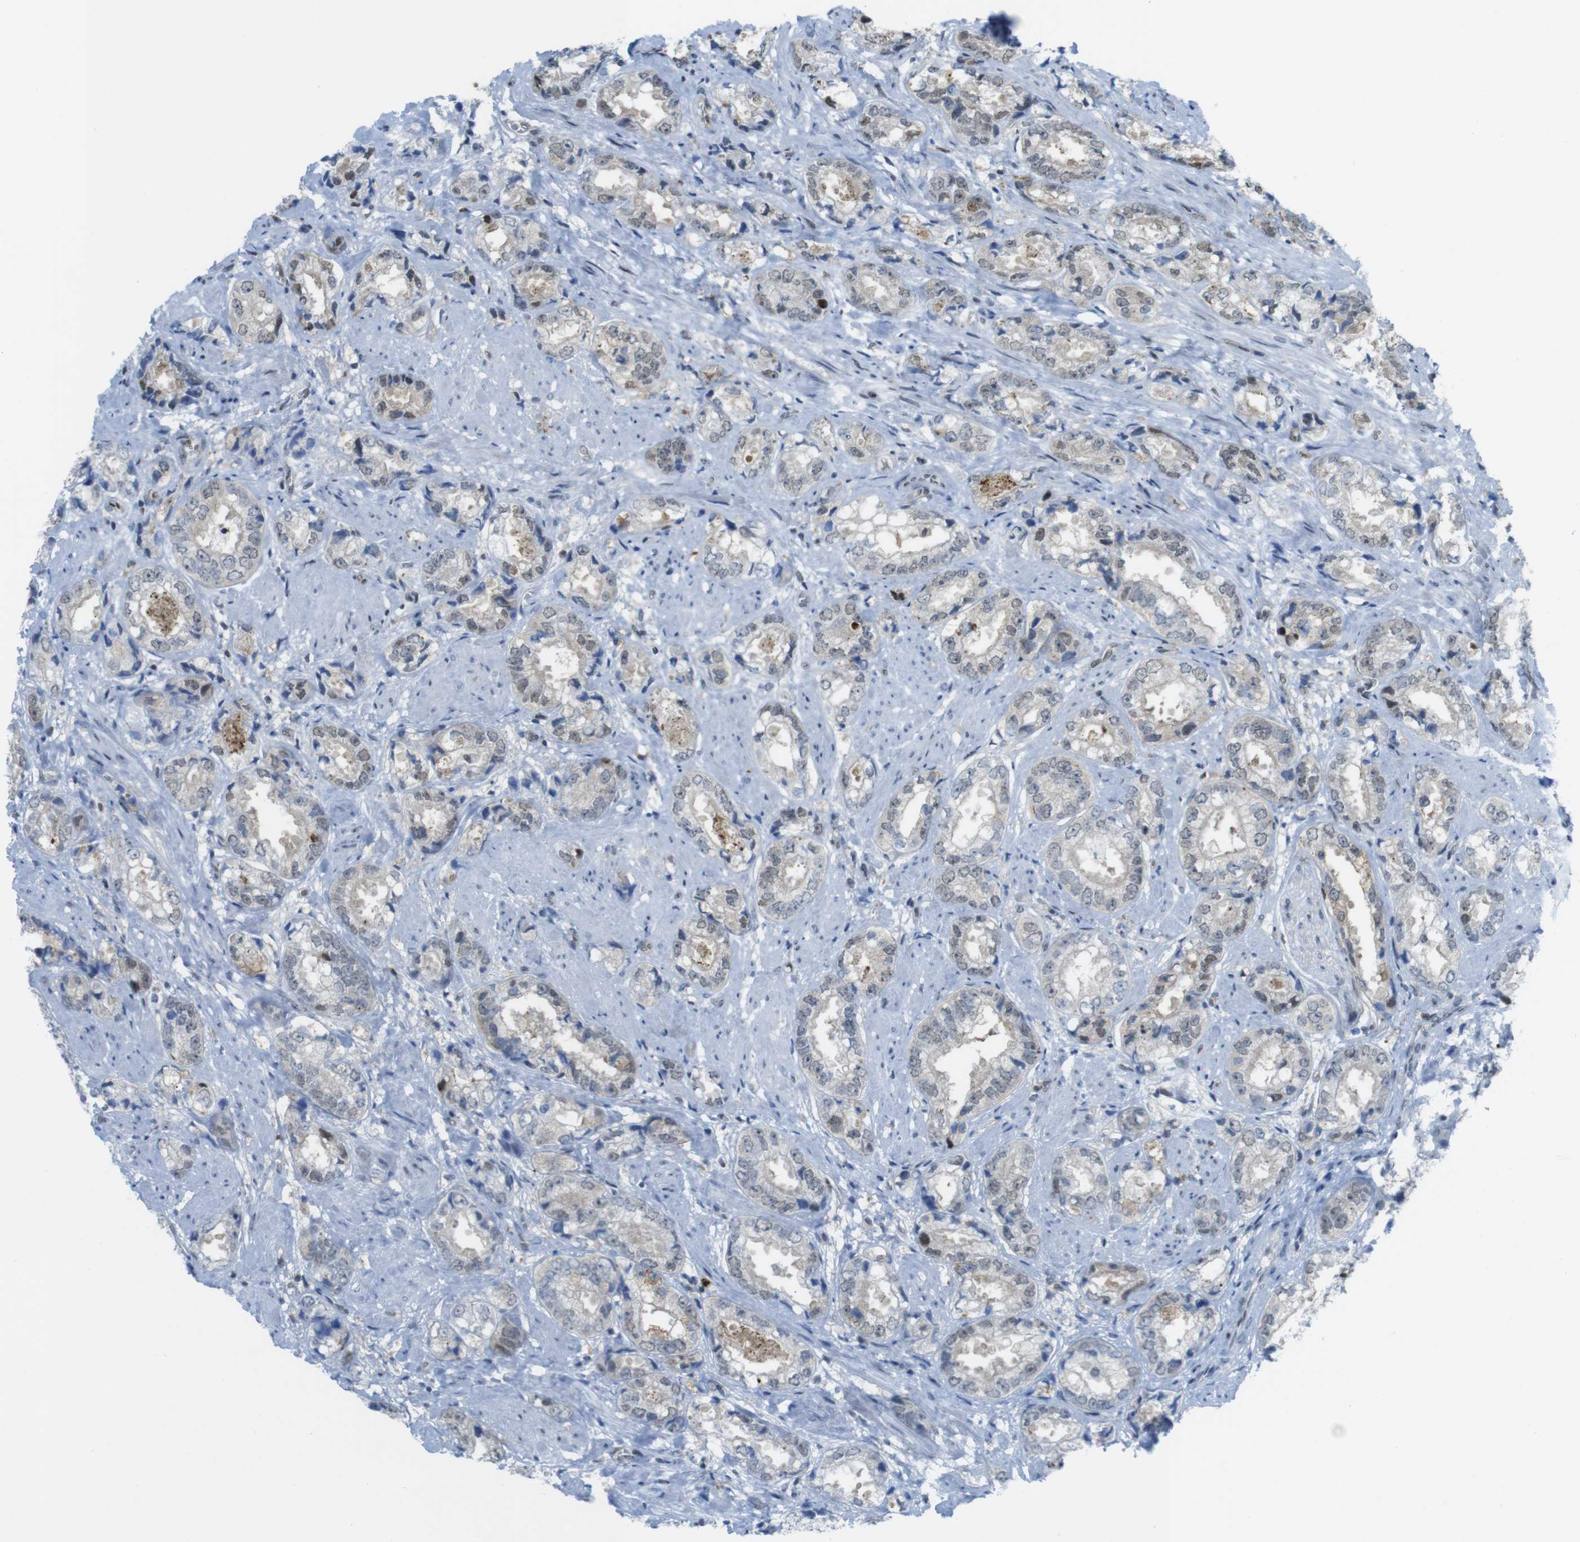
{"staining": {"intensity": "weak", "quantity": "<25%", "location": "nuclear"}, "tissue": "prostate cancer", "cell_type": "Tumor cells", "image_type": "cancer", "snomed": [{"axis": "morphology", "description": "Adenocarcinoma, High grade"}, {"axis": "topography", "description": "Prostate"}], "caption": "A micrograph of human adenocarcinoma (high-grade) (prostate) is negative for staining in tumor cells. (DAB (3,3'-diaminobenzidine) immunohistochemistry (IHC) with hematoxylin counter stain).", "gene": "UBB", "patient": {"sex": "male", "age": 61}}